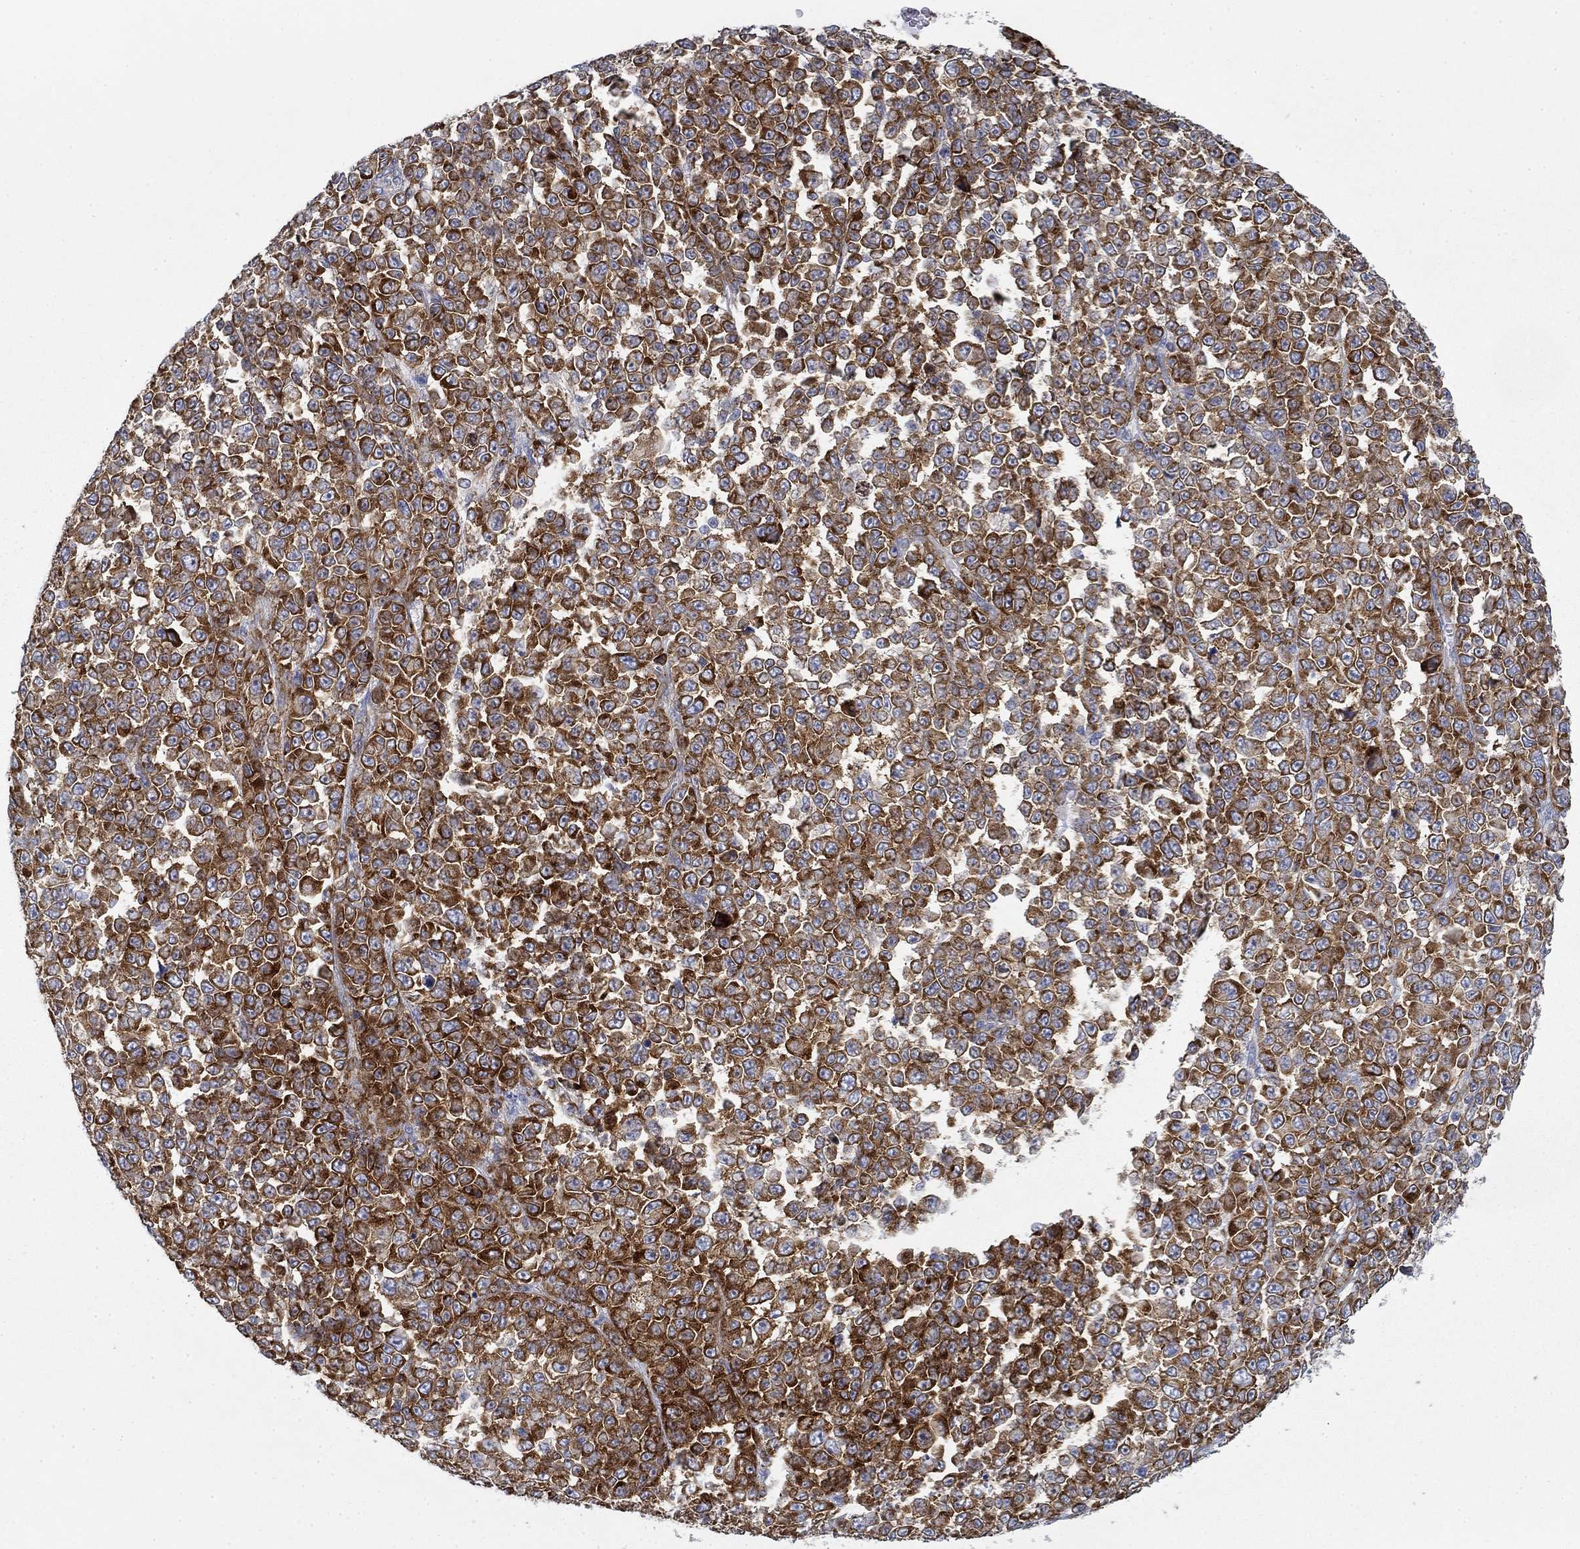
{"staining": {"intensity": "strong", "quantity": ">75%", "location": "cytoplasmic/membranous"}, "tissue": "melanoma", "cell_type": "Tumor cells", "image_type": "cancer", "snomed": [{"axis": "morphology", "description": "Malignant melanoma, NOS"}, {"axis": "topography", "description": "Skin"}], "caption": "Brown immunohistochemical staining in human melanoma shows strong cytoplasmic/membranous expression in about >75% of tumor cells. Using DAB (3,3'-diaminobenzidine) (brown) and hematoxylin (blue) stains, captured at high magnification using brightfield microscopy.", "gene": "FXR1", "patient": {"sex": "female", "age": 95}}